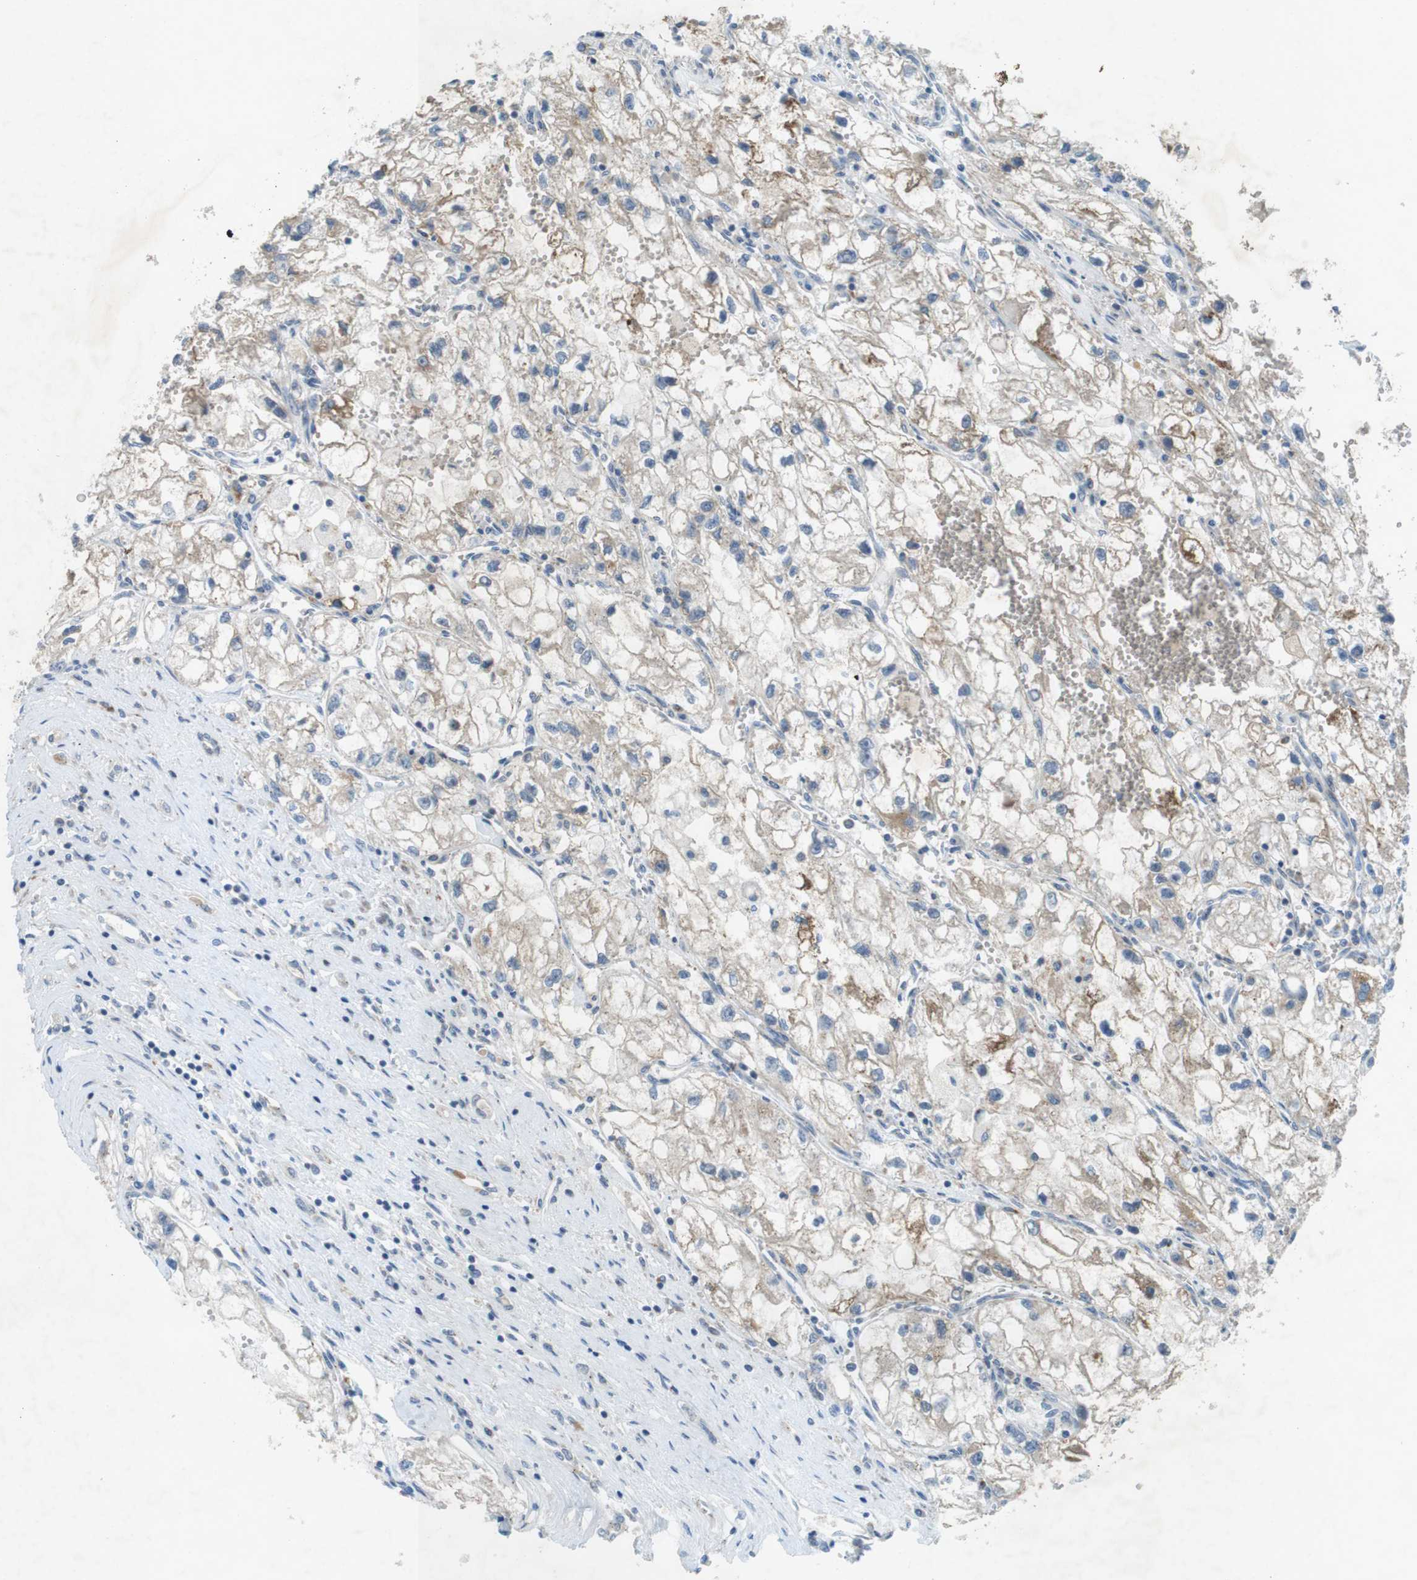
{"staining": {"intensity": "weak", "quantity": "25%-75%", "location": "cytoplasmic/membranous"}, "tissue": "renal cancer", "cell_type": "Tumor cells", "image_type": "cancer", "snomed": [{"axis": "morphology", "description": "Adenocarcinoma, NOS"}, {"axis": "topography", "description": "Kidney"}], "caption": "Protein expression analysis of human renal cancer (adenocarcinoma) reveals weak cytoplasmic/membranous positivity in about 25%-75% of tumor cells.", "gene": "TYW1", "patient": {"sex": "female", "age": 70}}